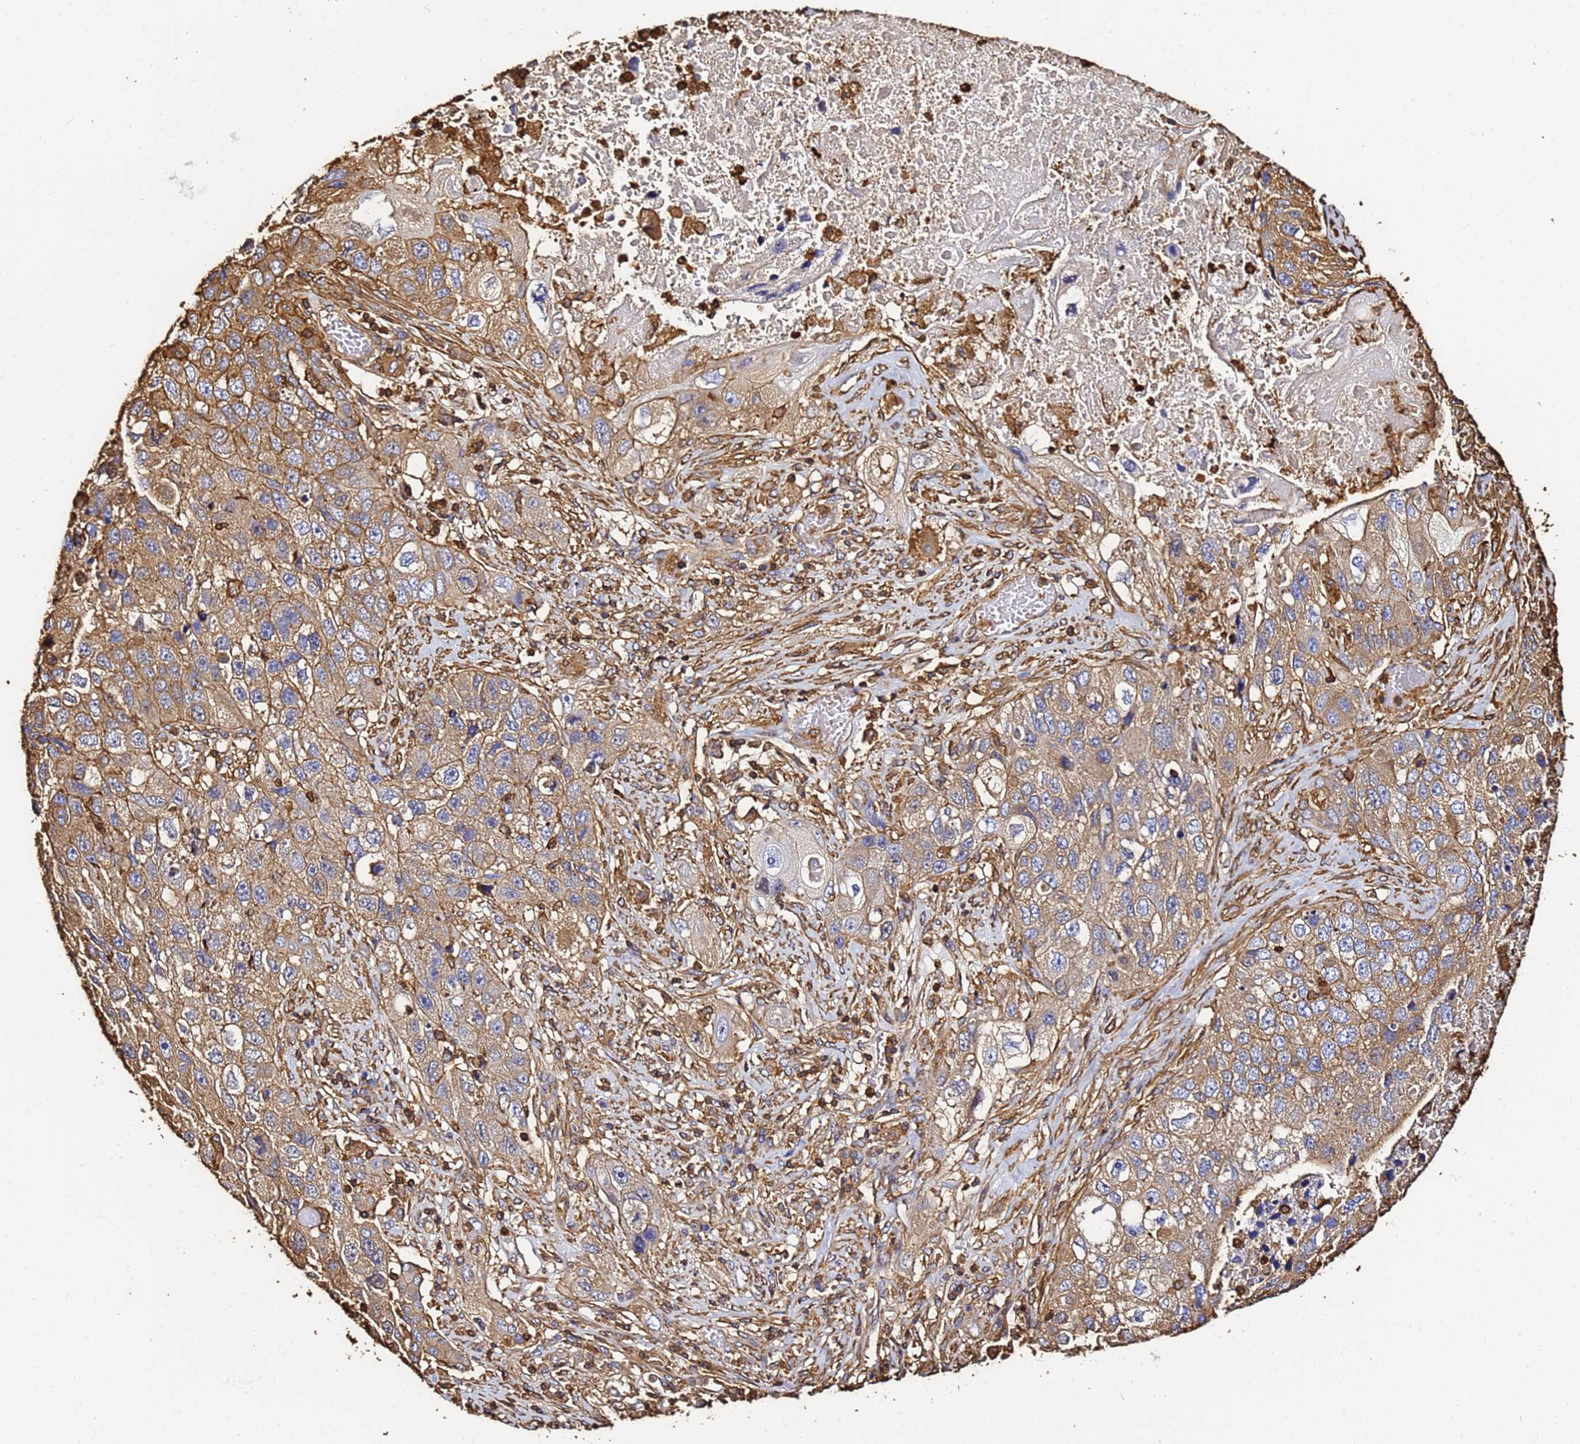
{"staining": {"intensity": "moderate", "quantity": ">75%", "location": "cytoplasmic/membranous"}, "tissue": "lung cancer", "cell_type": "Tumor cells", "image_type": "cancer", "snomed": [{"axis": "morphology", "description": "Squamous cell carcinoma, NOS"}, {"axis": "topography", "description": "Lung"}], "caption": "DAB (3,3'-diaminobenzidine) immunohistochemical staining of human lung cancer (squamous cell carcinoma) shows moderate cytoplasmic/membranous protein expression in approximately >75% of tumor cells.", "gene": "ACTB", "patient": {"sex": "male", "age": 61}}